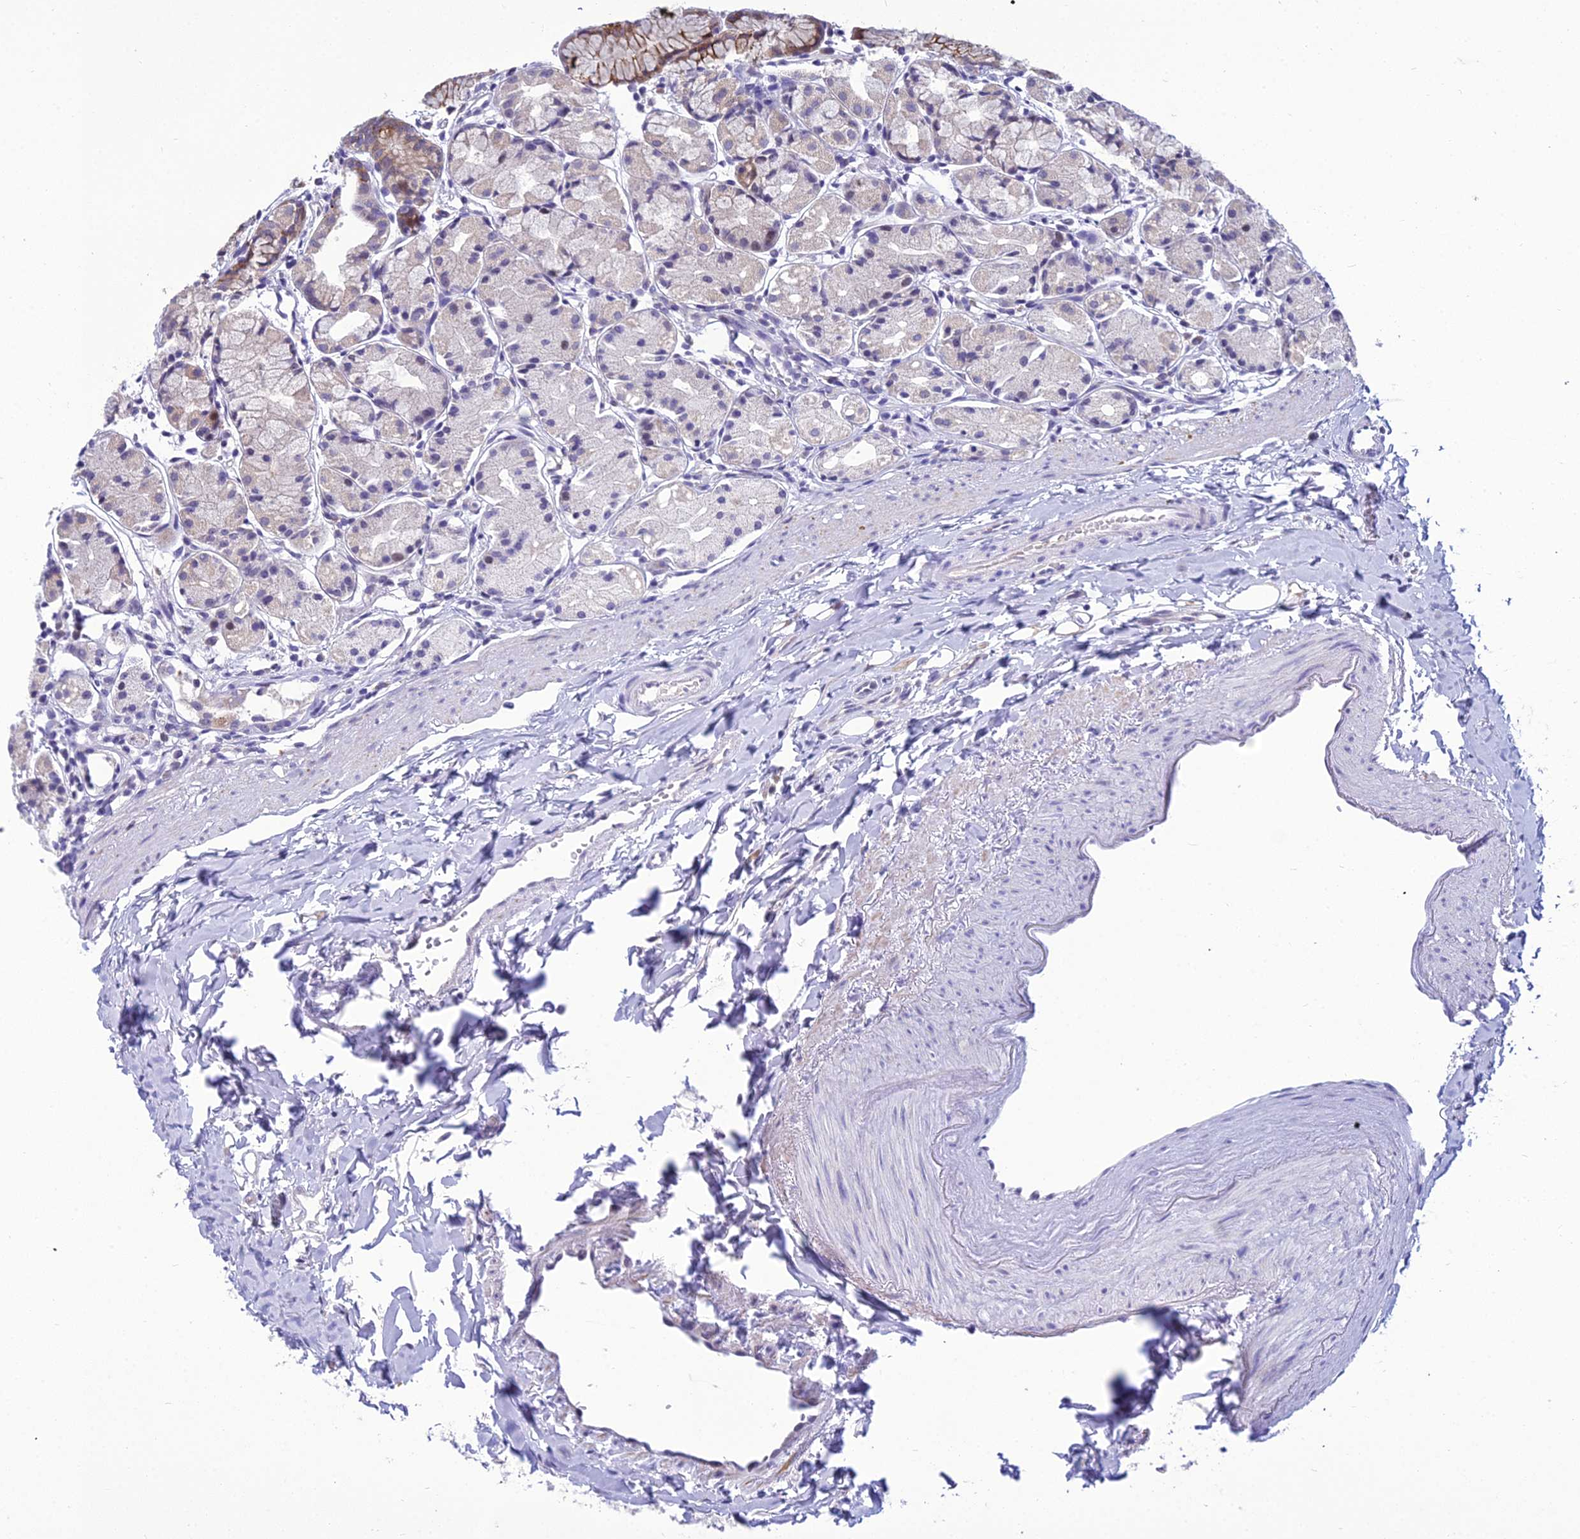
{"staining": {"intensity": "moderate", "quantity": "<25%", "location": "cytoplasmic/membranous"}, "tissue": "stomach", "cell_type": "Glandular cells", "image_type": "normal", "snomed": [{"axis": "morphology", "description": "Normal tissue, NOS"}, {"axis": "topography", "description": "Stomach, upper"}], "caption": "DAB (3,3'-diaminobenzidine) immunohistochemical staining of benign stomach demonstrates moderate cytoplasmic/membranous protein staining in about <25% of glandular cells. (DAB (3,3'-diaminobenzidine) IHC, brown staining for protein, blue staining for nuclei).", "gene": "ZMIZ1", "patient": {"sex": "male", "age": 47}}